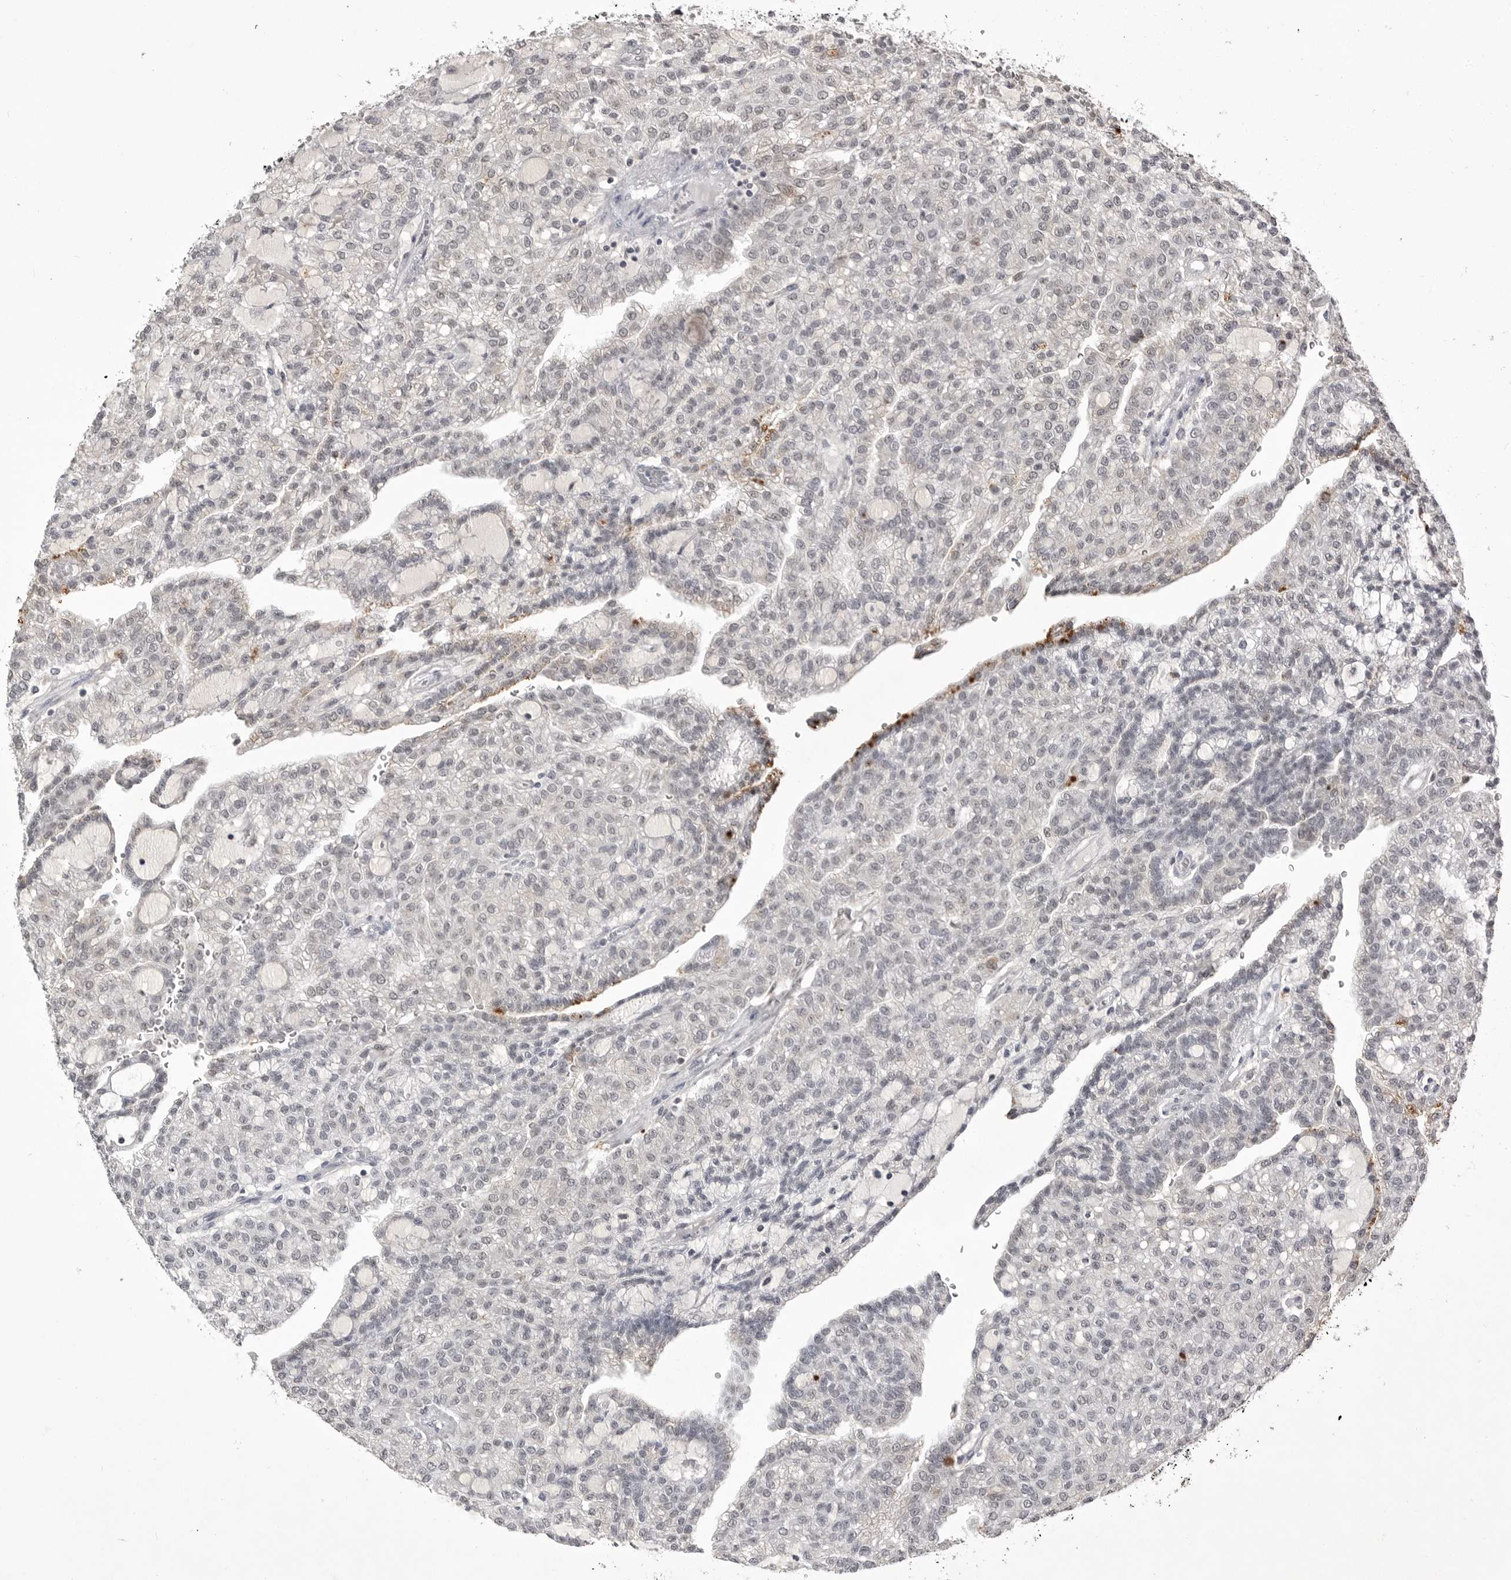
{"staining": {"intensity": "negative", "quantity": "none", "location": "none"}, "tissue": "renal cancer", "cell_type": "Tumor cells", "image_type": "cancer", "snomed": [{"axis": "morphology", "description": "Adenocarcinoma, NOS"}, {"axis": "topography", "description": "Kidney"}], "caption": "Tumor cells are negative for brown protein staining in renal cancer (adenocarcinoma). (Brightfield microscopy of DAB immunohistochemistry at high magnification).", "gene": "RRM1", "patient": {"sex": "male", "age": 63}}